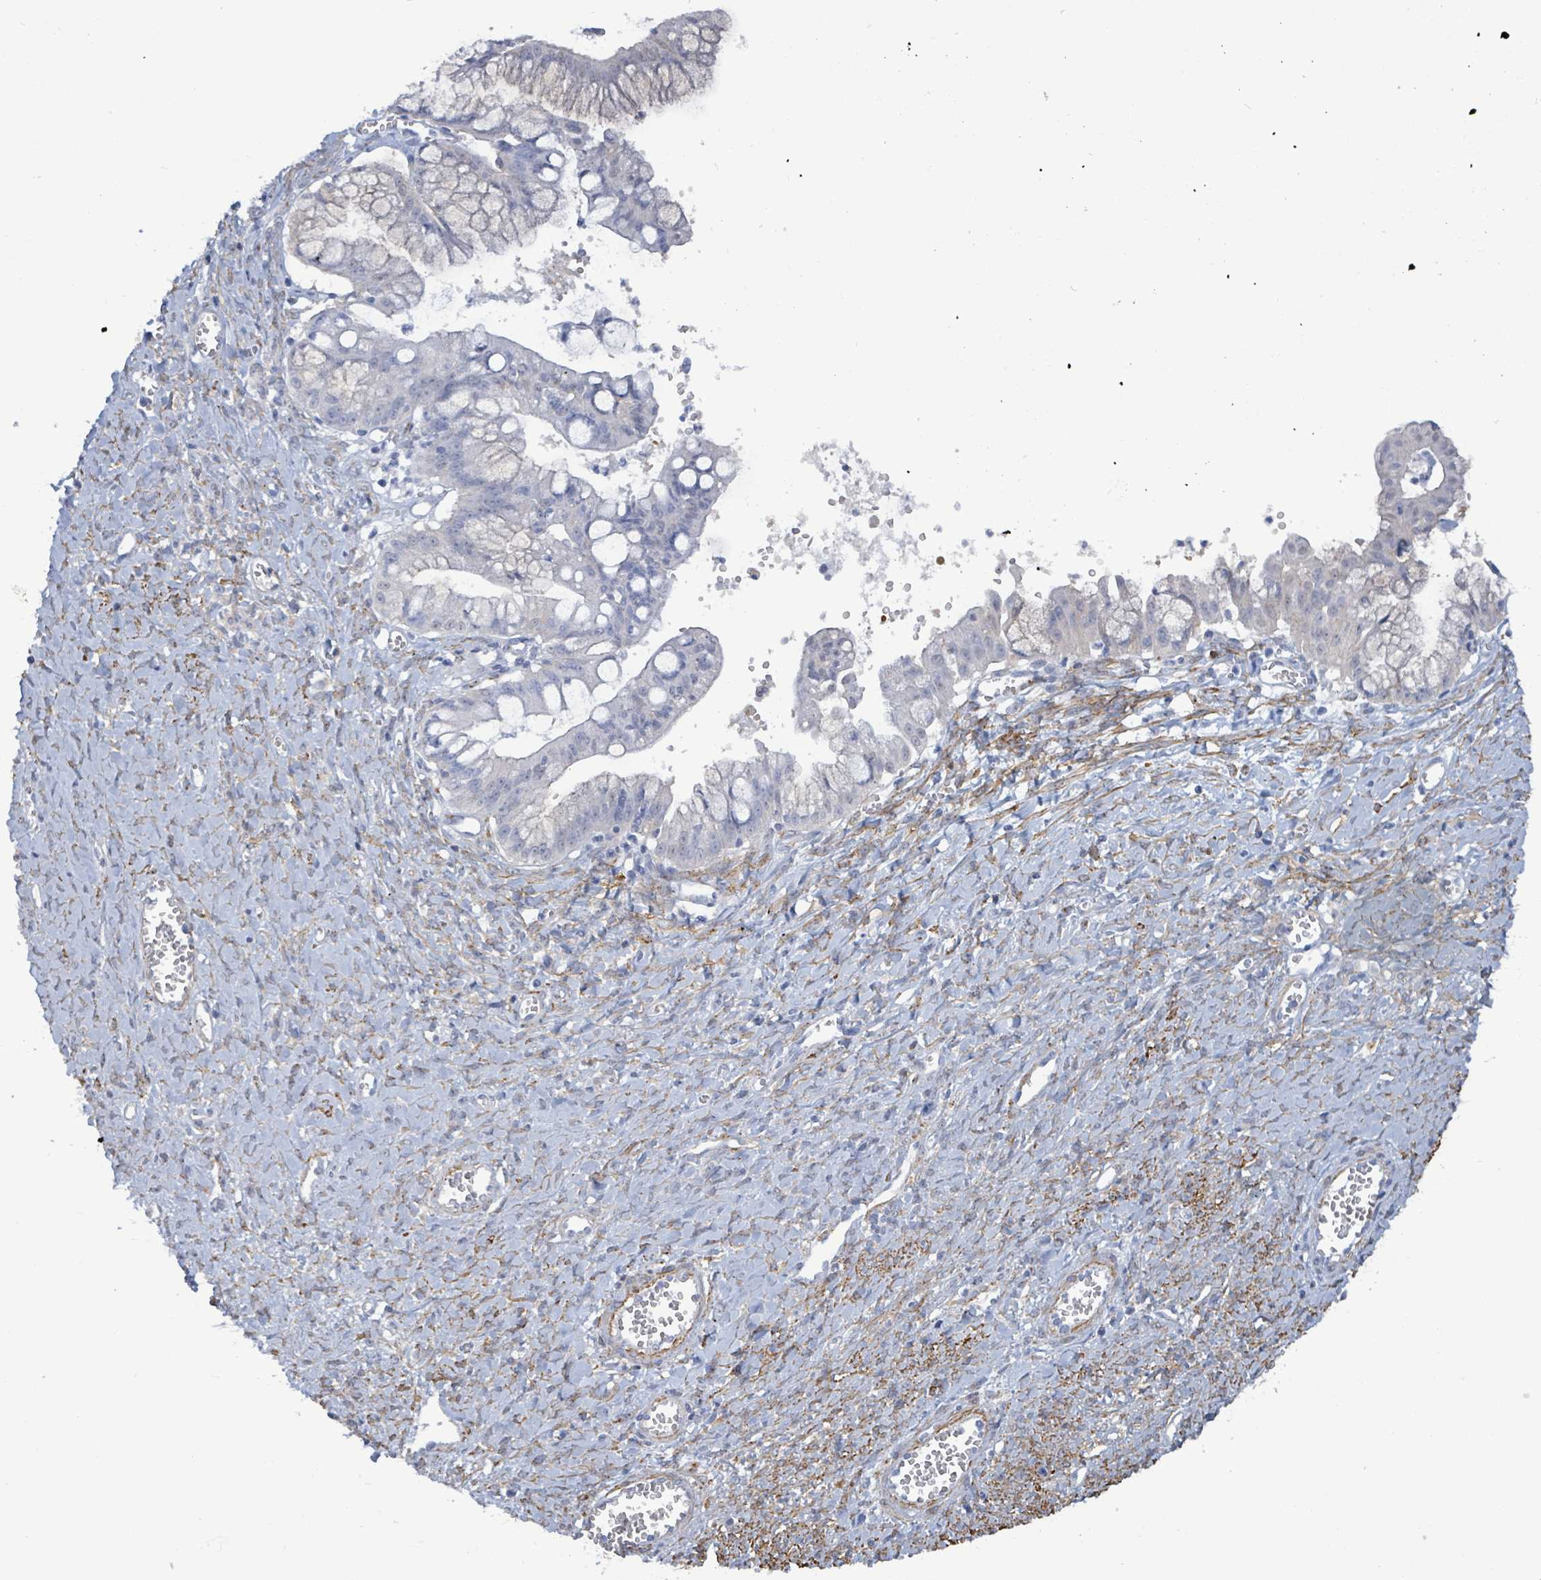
{"staining": {"intensity": "negative", "quantity": "none", "location": "none"}, "tissue": "ovarian cancer", "cell_type": "Tumor cells", "image_type": "cancer", "snomed": [{"axis": "morphology", "description": "Cystadenocarcinoma, mucinous, NOS"}, {"axis": "topography", "description": "Ovary"}], "caption": "Ovarian cancer was stained to show a protein in brown. There is no significant positivity in tumor cells. The staining was performed using DAB to visualize the protein expression in brown, while the nuclei were stained in blue with hematoxylin (Magnification: 20x).", "gene": "DMRTC1B", "patient": {"sex": "female", "age": 70}}